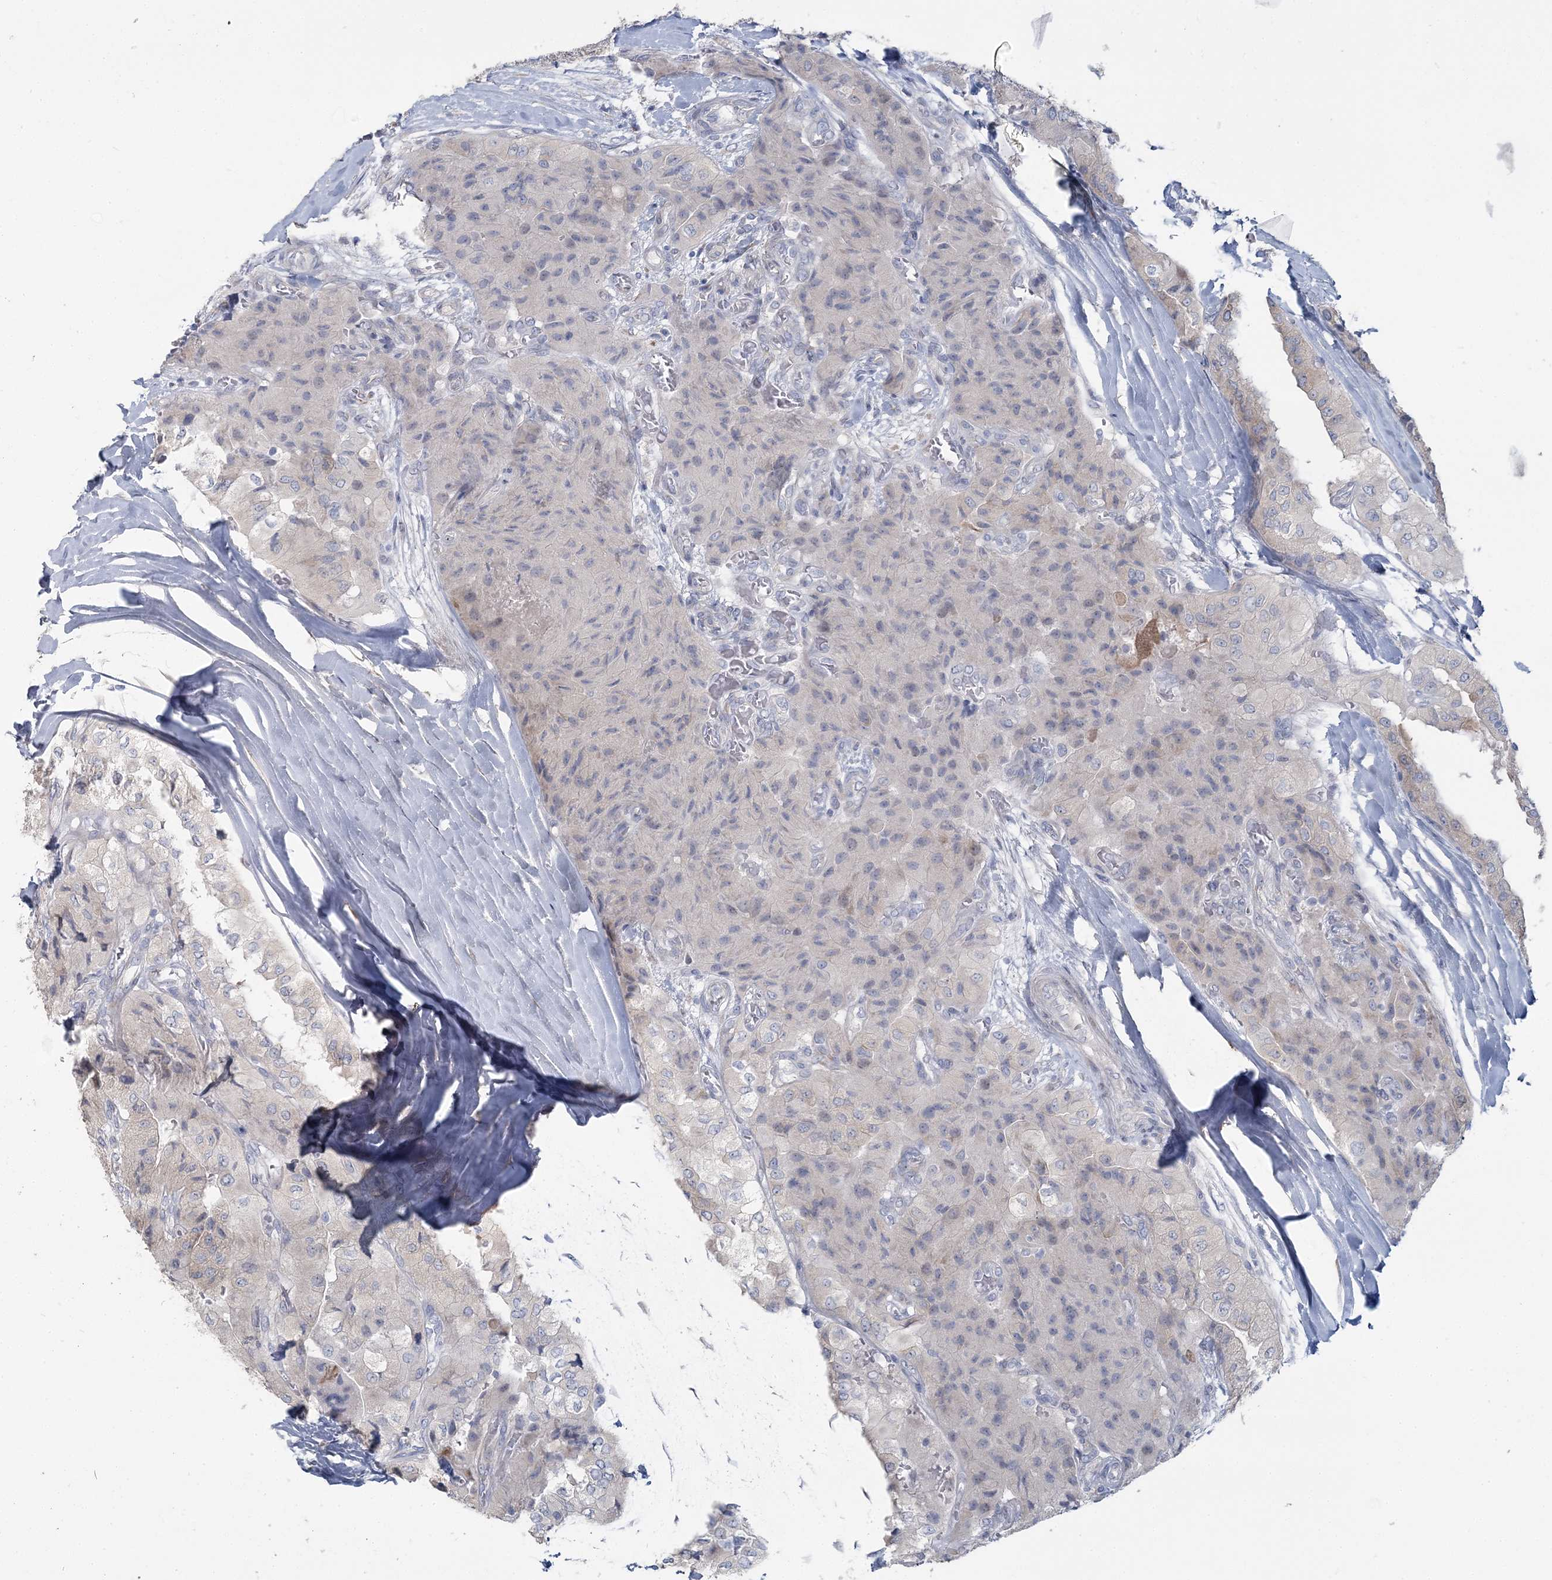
{"staining": {"intensity": "negative", "quantity": "none", "location": "none"}, "tissue": "thyroid cancer", "cell_type": "Tumor cells", "image_type": "cancer", "snomed": [{"axis": "morphology", "description": "Papillary adenocarcinoma, NOS"}, {"axis": "topography", "description": "Thyroid gland"}], "caption": "This image is of thyroid papillary adenocarcinoma stained with IHC to label a protein in brown with the nuclei are counter-stained blue. There is no positivity in tumor cells.", "gene": "CMBL", "patient": {"sex": "female", "age": 59}}